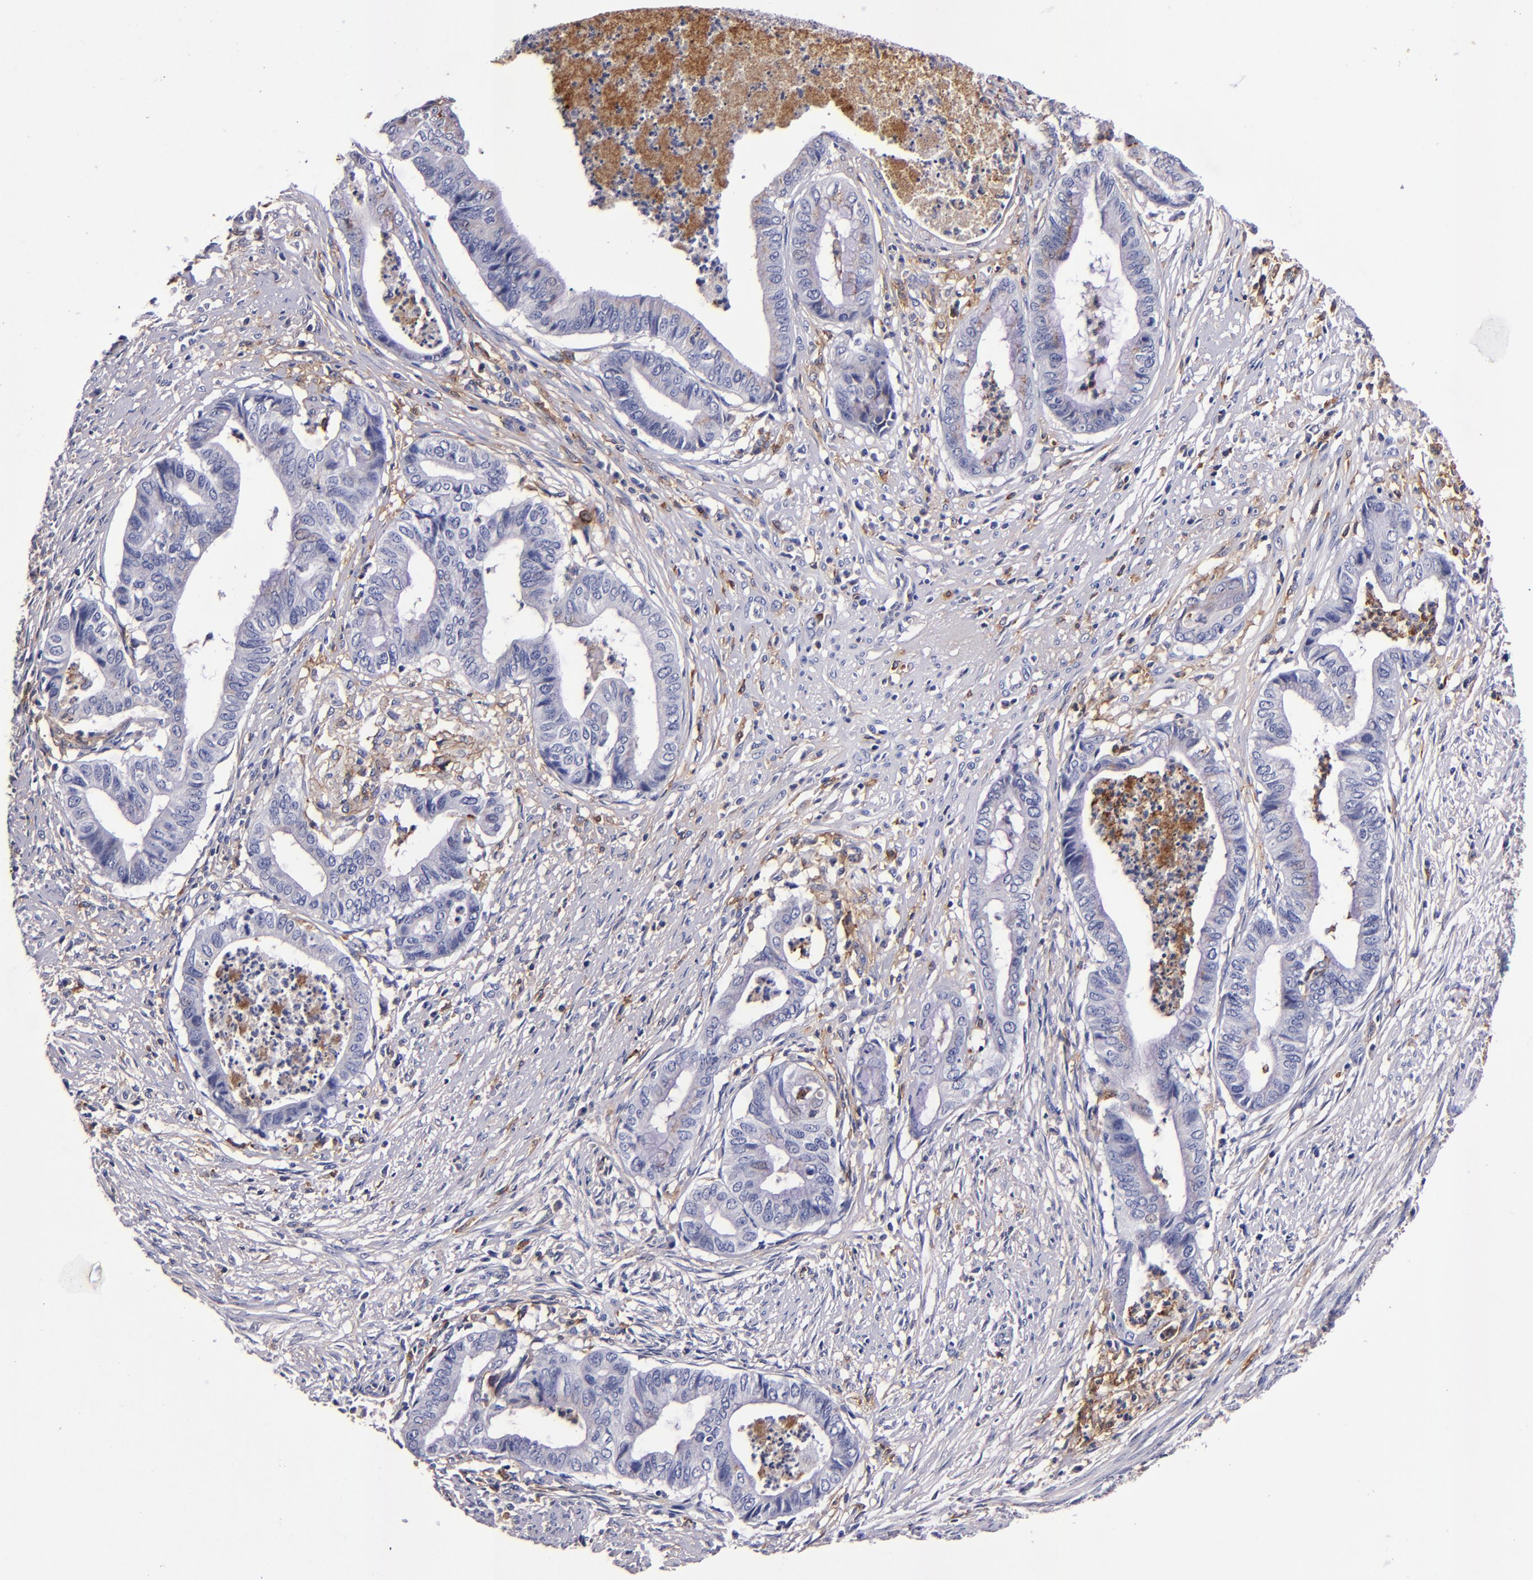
{"staining": {"intensity": "negative", "quantity": "none", "location": "none"}, "tissue": "endometrial cancer", "cell_type": "Tumor cells", "image_type": "cancer", "snomed": [{"axis": "morphology", "description": "Necrosis, NOS"}, {"axis": "morphology", "description": "Adenocarcinoma, NOS"}, {"axis": "topography", "description": "Endometrium"}], "caption": "There is no significant positivity in tumor cells of endometrial cancer. (Stains: DAB (3,3'-diaminobenzidine) immunohistochemistry (IHC) with hematoxylin counter stain, Microscopy: brightfield microscopy at high magnification).", "gene": "SIRPA", "patient": {"sex": "female", "age": 79}}